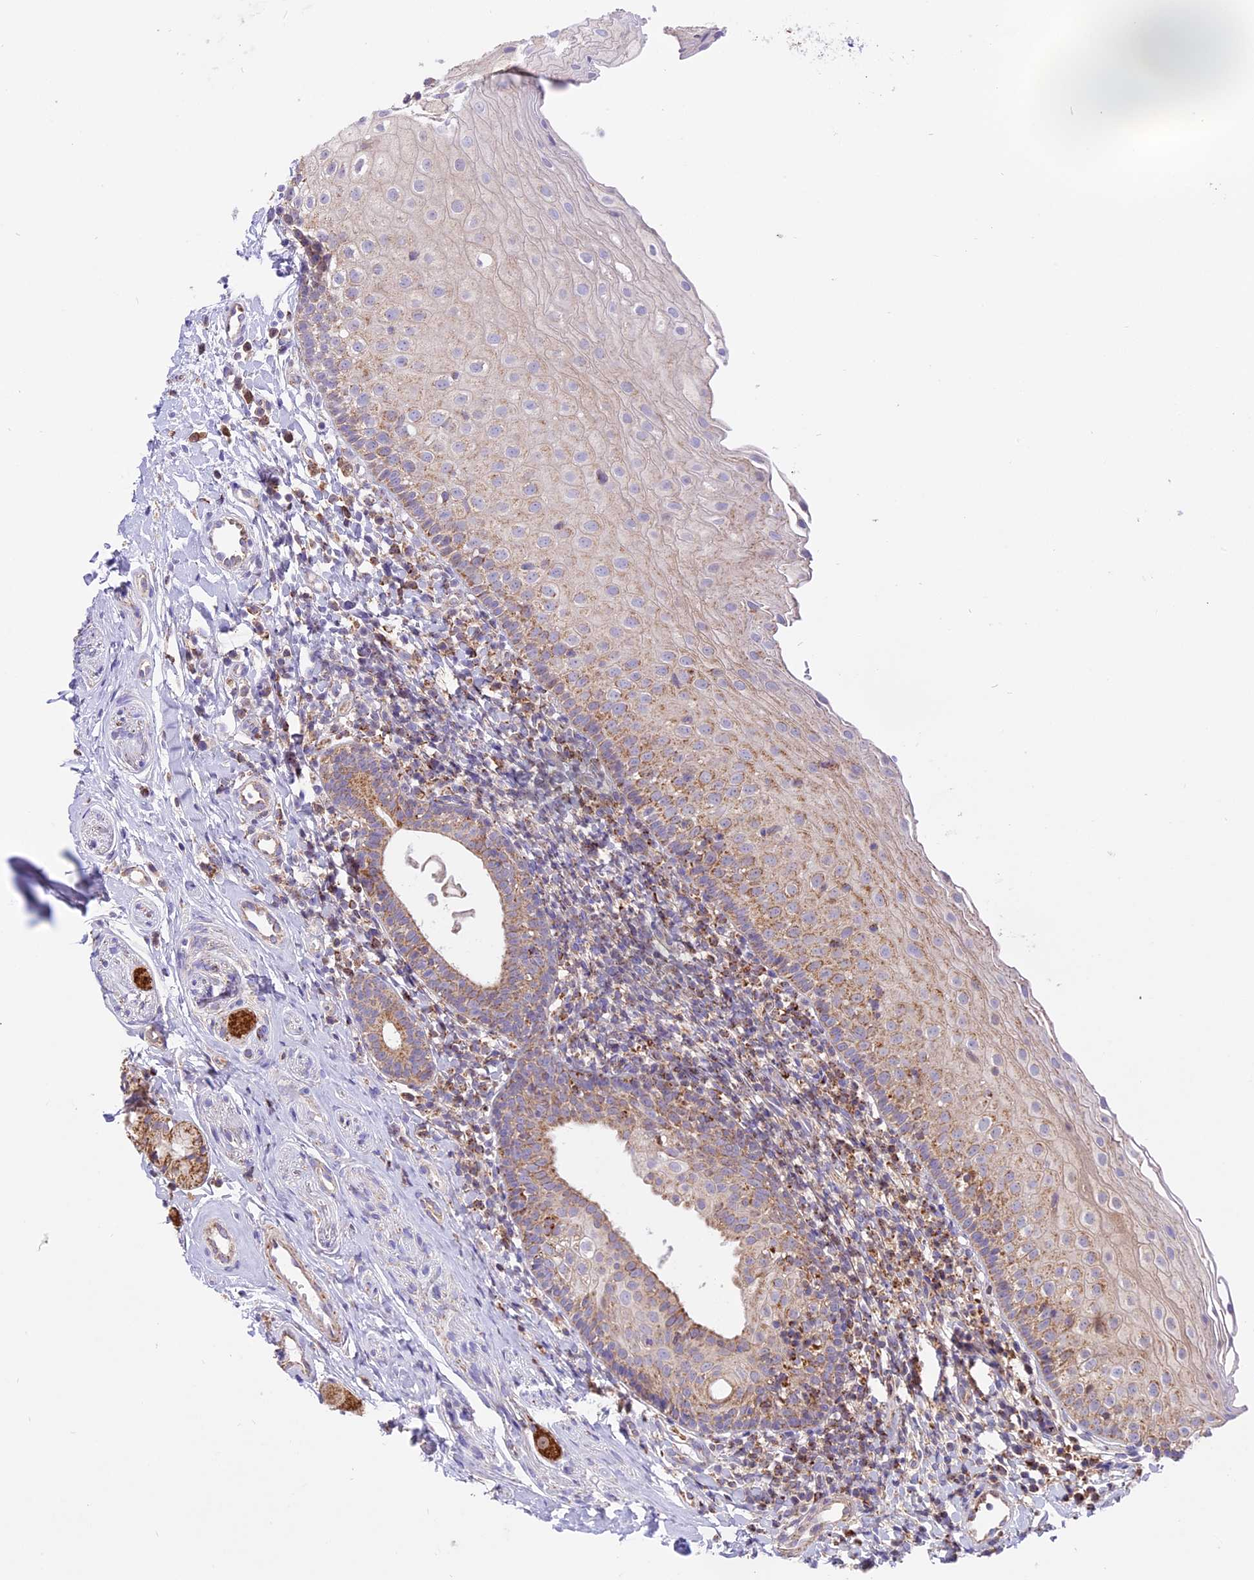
{"staining": {"intensity": "moderate", "quantity": "25%-75%", "location": "cytoplasmic/membranous"}, "tissue": "oral mucosa", "cell_type": "Squamous epithelial cells", "image_type": "normal", "snomed": [{"axis": "morphology", "description": "Normal tissue, NOS"}, {"axis": "topography", "description": "Oral tissue"}], "caption": "An image of human oral mucosa stained for a protein displays moderate cytoplasmic/membranous brown staining in squamous epithelial cells.", "gene": "COX17", "patient": {"sex": "male", "age": 46}}